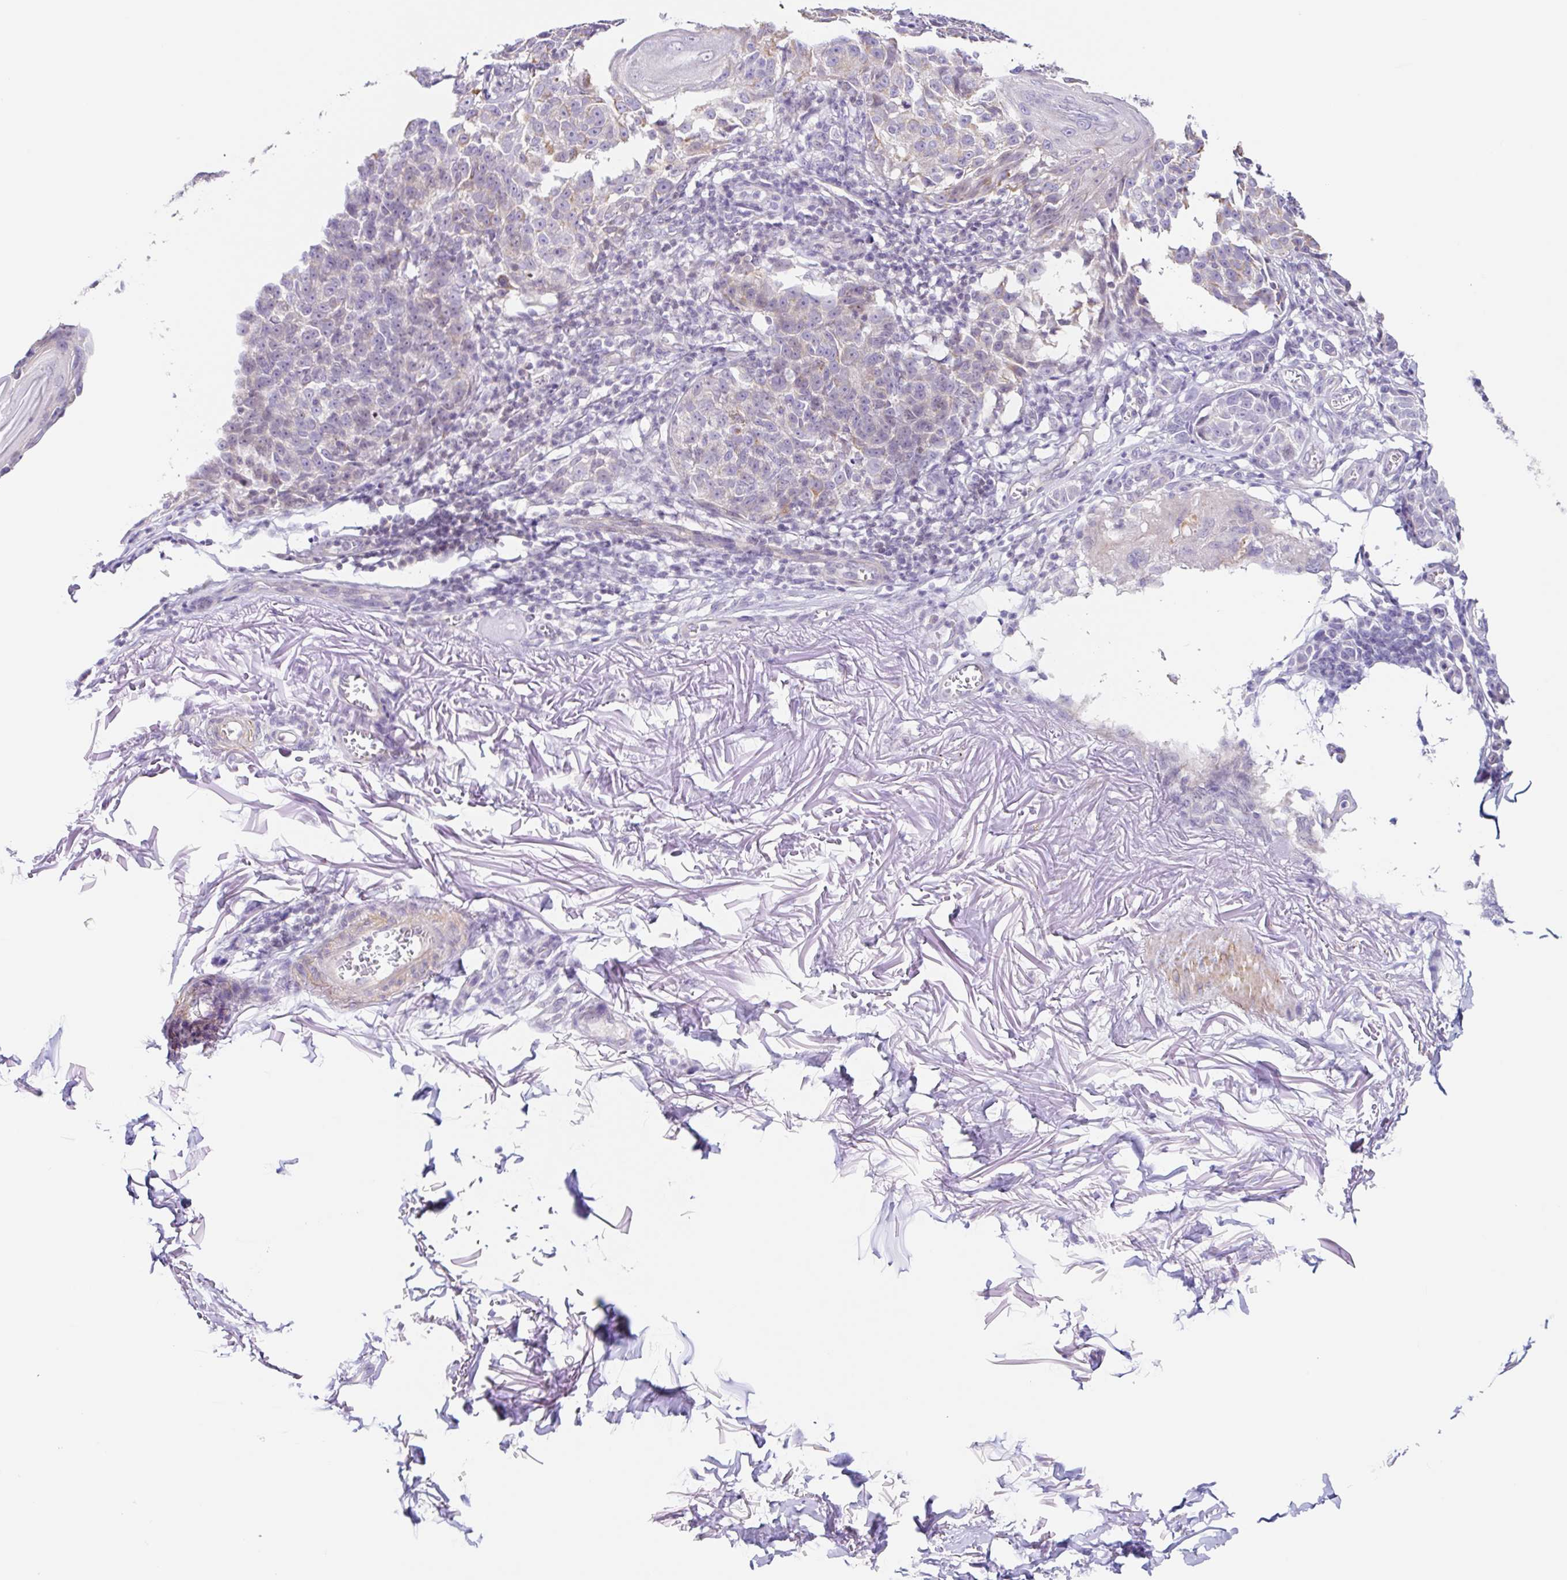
{"staining": {"intensity": "weak", "quantity": "<25%", "location": "cytoplasmic/membranous"}, "tissue": "melanoma", "cell_type": "Tumor cells", "image_type": "cancer", "snomed": [{"axis": "morphology", "description": "Malignant melanoma, NOS"}, {"axis": "topography", "description": "Skin"}], "caption": "There is no significant staining in tumor cells of malignant melanoma.", "gene": "DCAF17", "patient": {"sex": "male", "age": 73}}